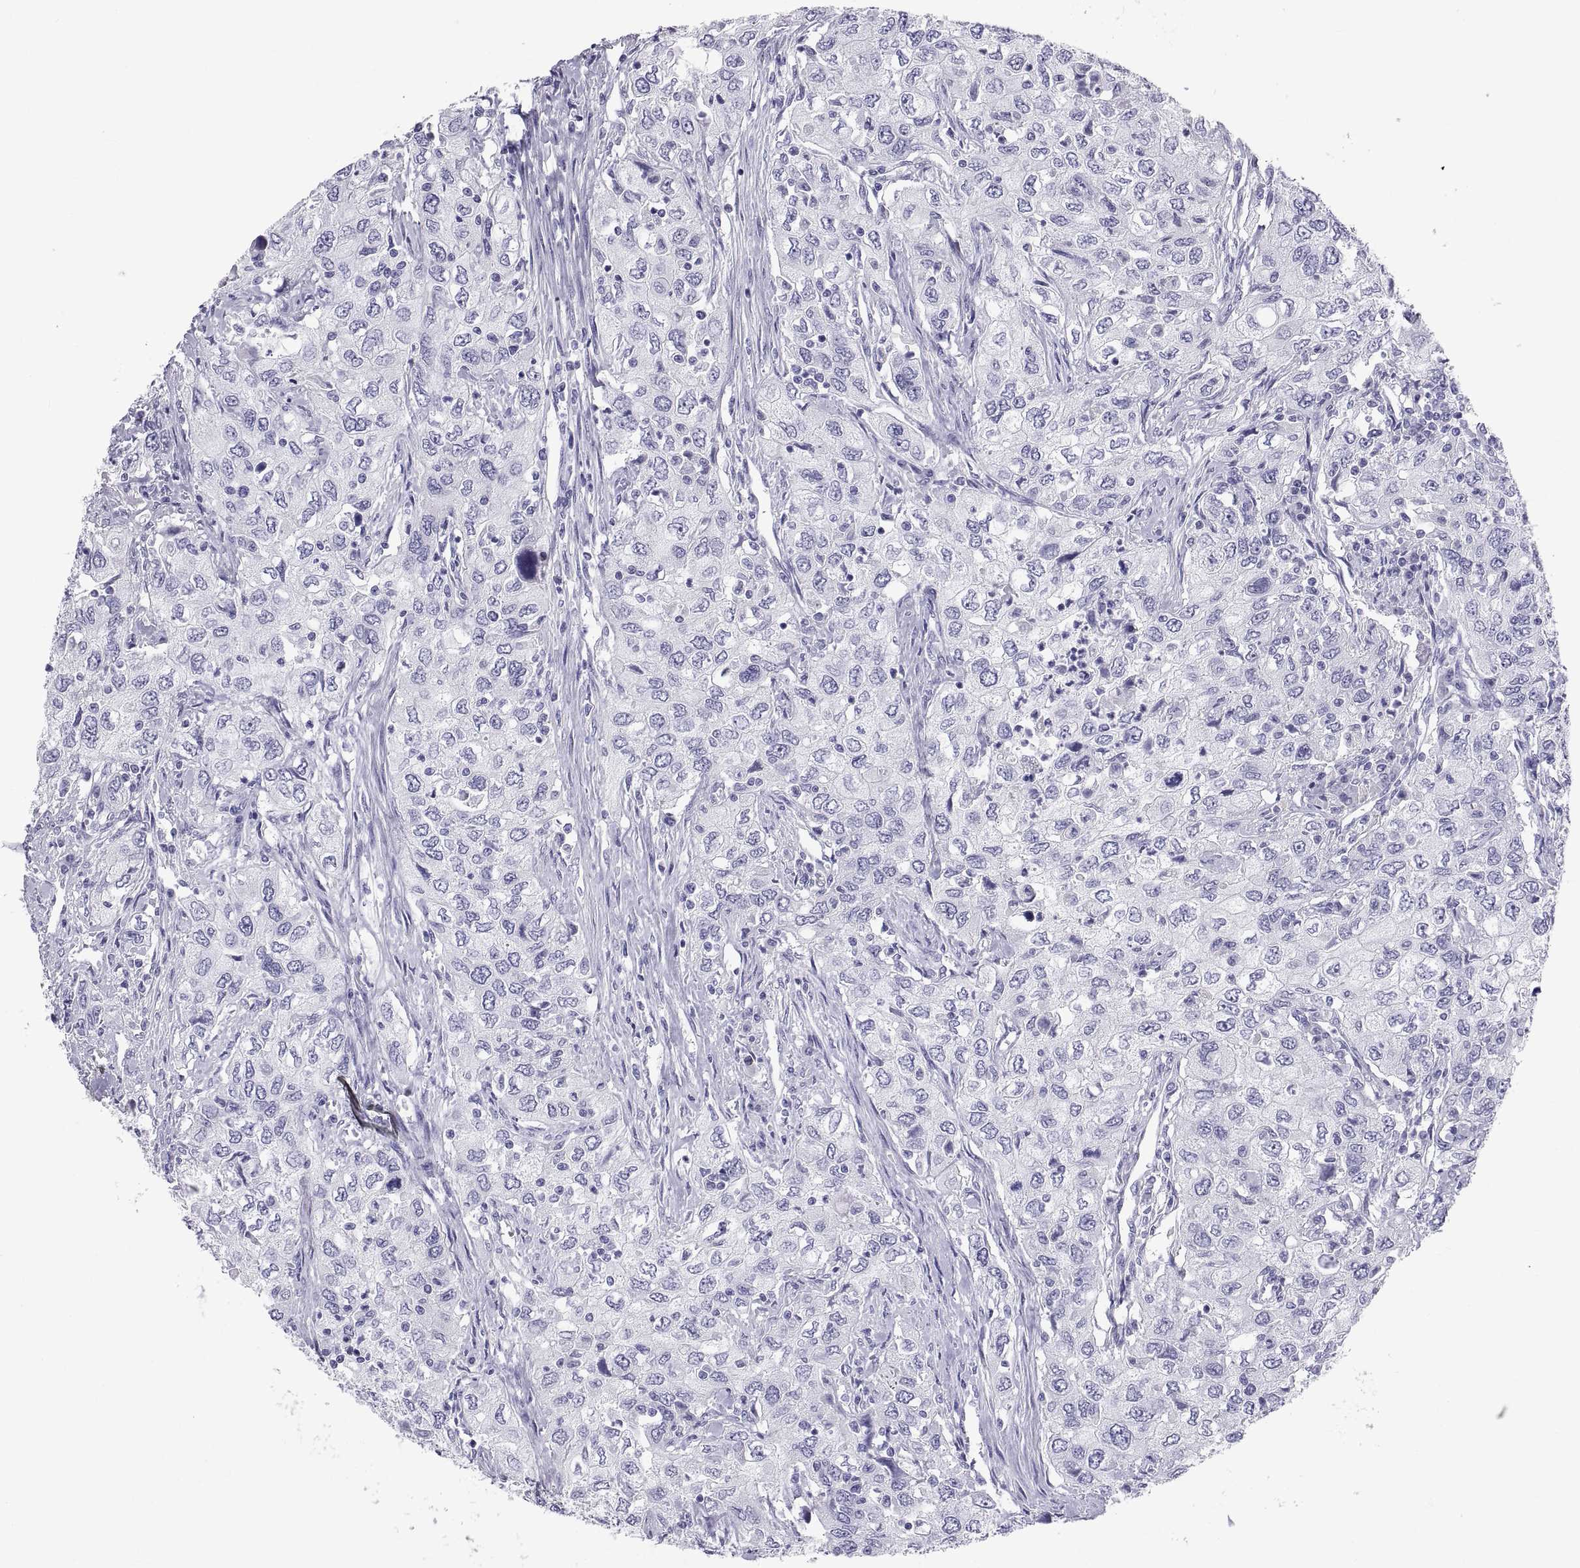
{"staining": {"intensity": "negative", "quantity": "none", "location": "none"}, "tissue": "urothelial cancer", "cell_type": "Tumor cells", "image_type": "cancer", "snomed": [{"axis": "morphology", "description": "Urothelial carcinoma, High grade"}, {"axis": "topography", "description": "Urinary bladder"}], "caption": "There is no significant positivity in tumor cells of urothelial cancer.", "gene": "FAM170A", "patient": {"sex": "male", "age": 76}}